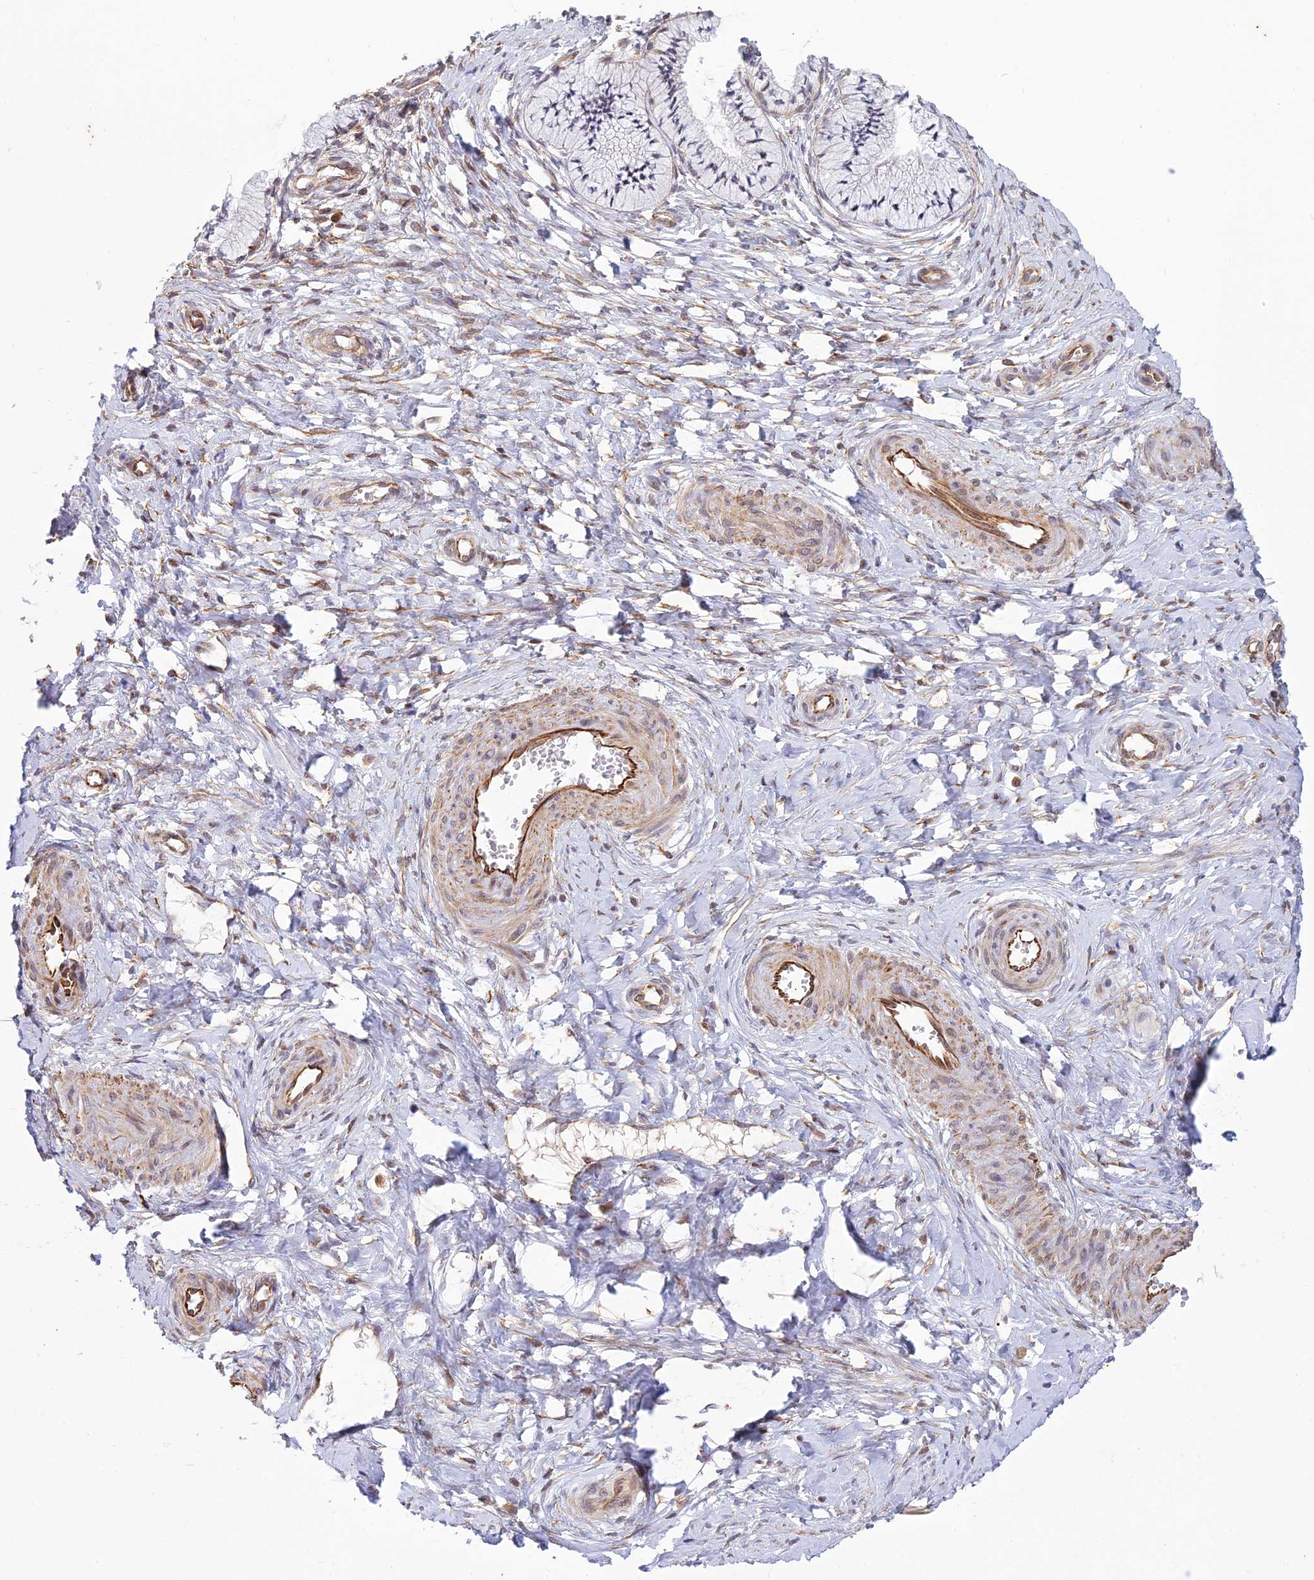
{"staining": {"intensity": "negative", "quantity": "none", "location": "none"}, "tissue": "cervix", "cell_type": "Glandular cells", "image_type": "normal", "snomed": [{"axis": "morphology", "description": "Normal tissue, NOS"}, {"axis": "topography", "description": "Cervix"}], "caption": "Protein analysis of unremarkable cervix displays no significant positivity in glandular cells.", "gene": "SAPCD2", "patient": {"sex": "female", "age": 36}}